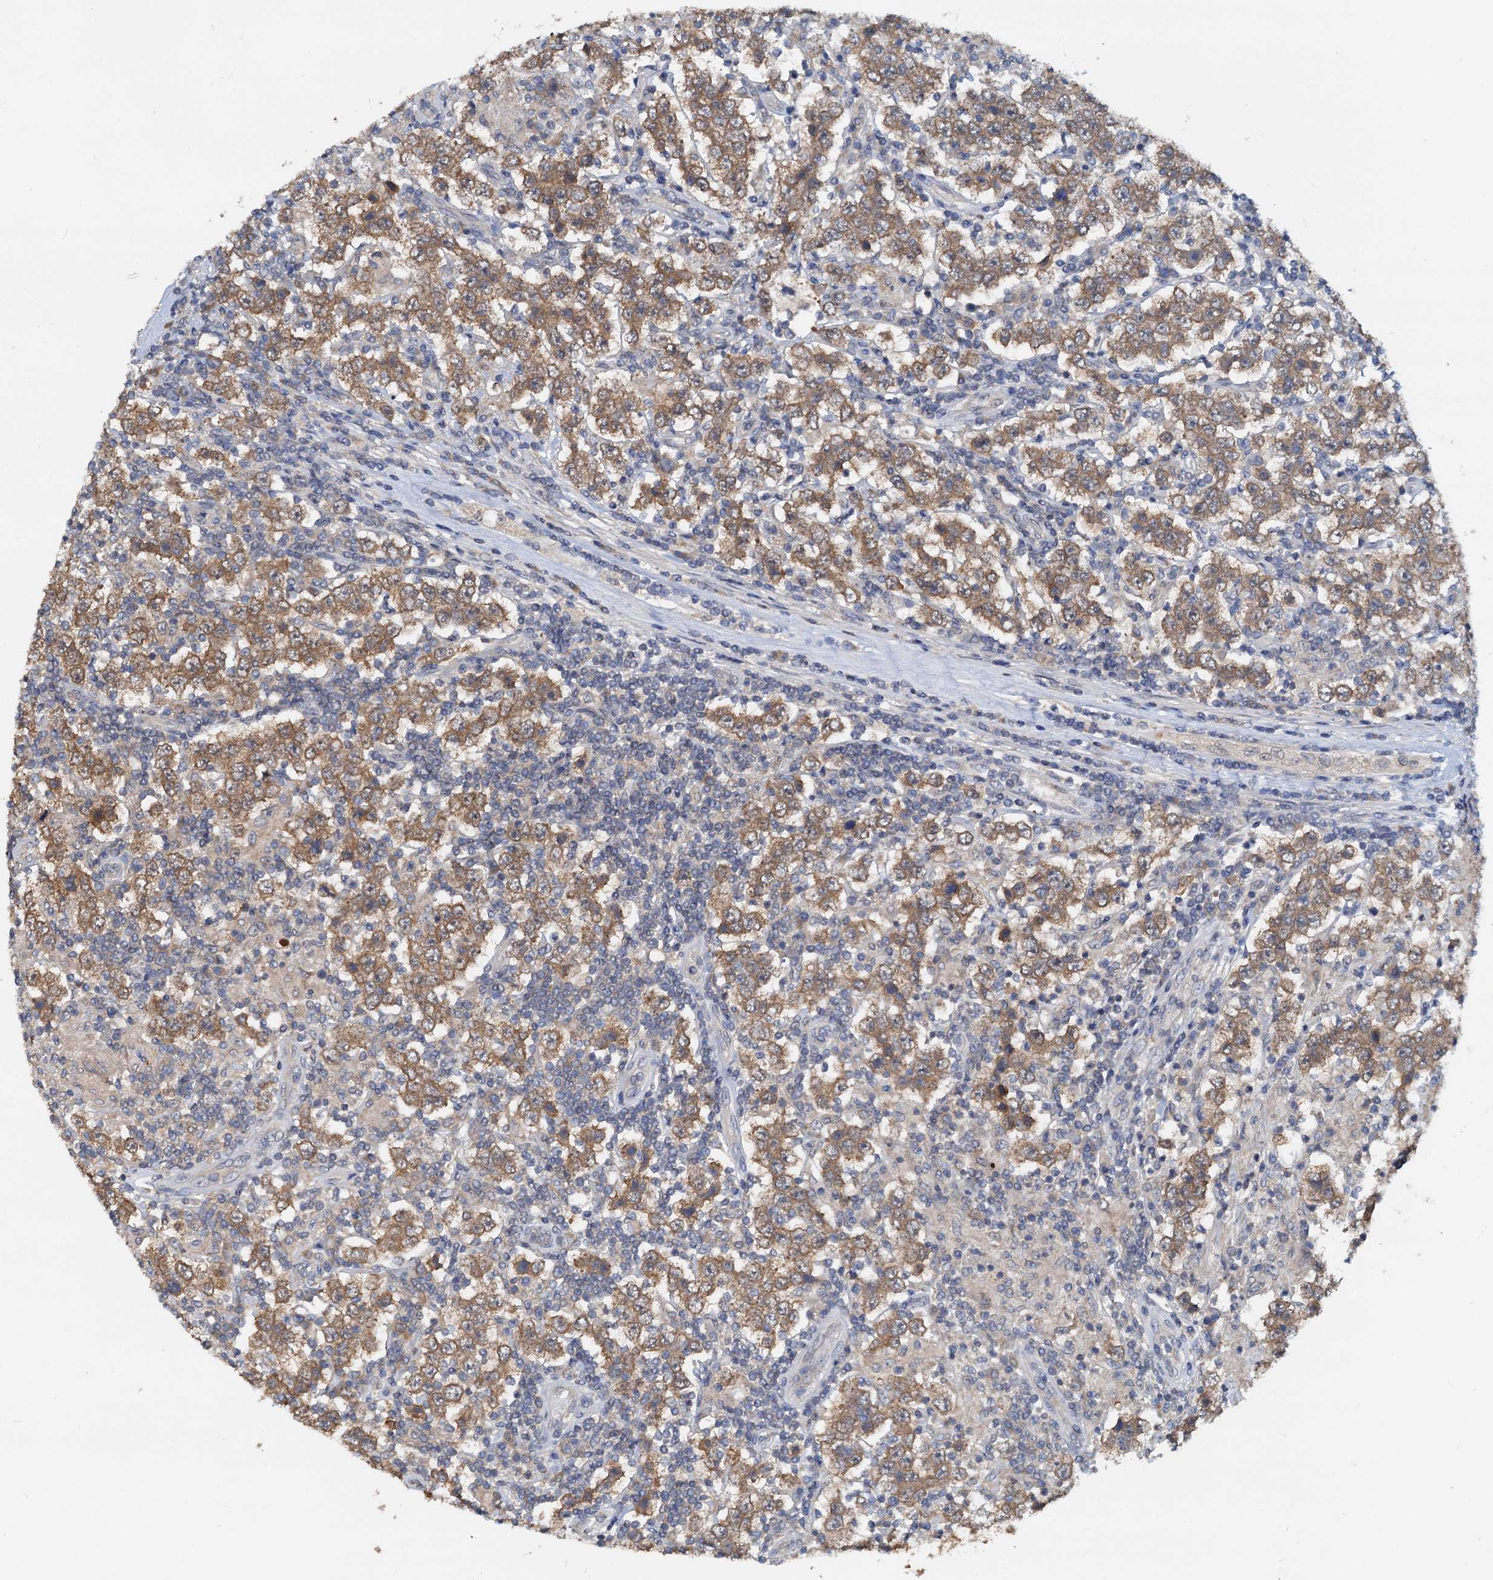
{"staining": {"intensity": "moderate", "quantity": ">75%", "location": "cytoplasmic/membranous"}, "tissue": "testis cancer", "cell_type": "Tumor cells", "image_type": "cancer", "snomed": [{"axis": "morphology", "description": "Normal tissue, NOS"}, {"axis": "morphology", "description": "Urothelial carcinoma, High grade"}, {"axis": "morphology", "description": "Seminoma, NOS"}, {"axis": "morphology", "description": "Carcinoma, Embryonal, NOS"}, {"axis": "topography", "description": "Urinary bladder"}, {"axis": "topography", "description": "Testis"}], "caption": "Protein staining by immunohistochemistry displays moderate cytoplasmic/membranous expression in about >75% of tumor cells in testis cancer.", "gene": "PTGES3", "patient": {"sex": "male", "age": 41}}